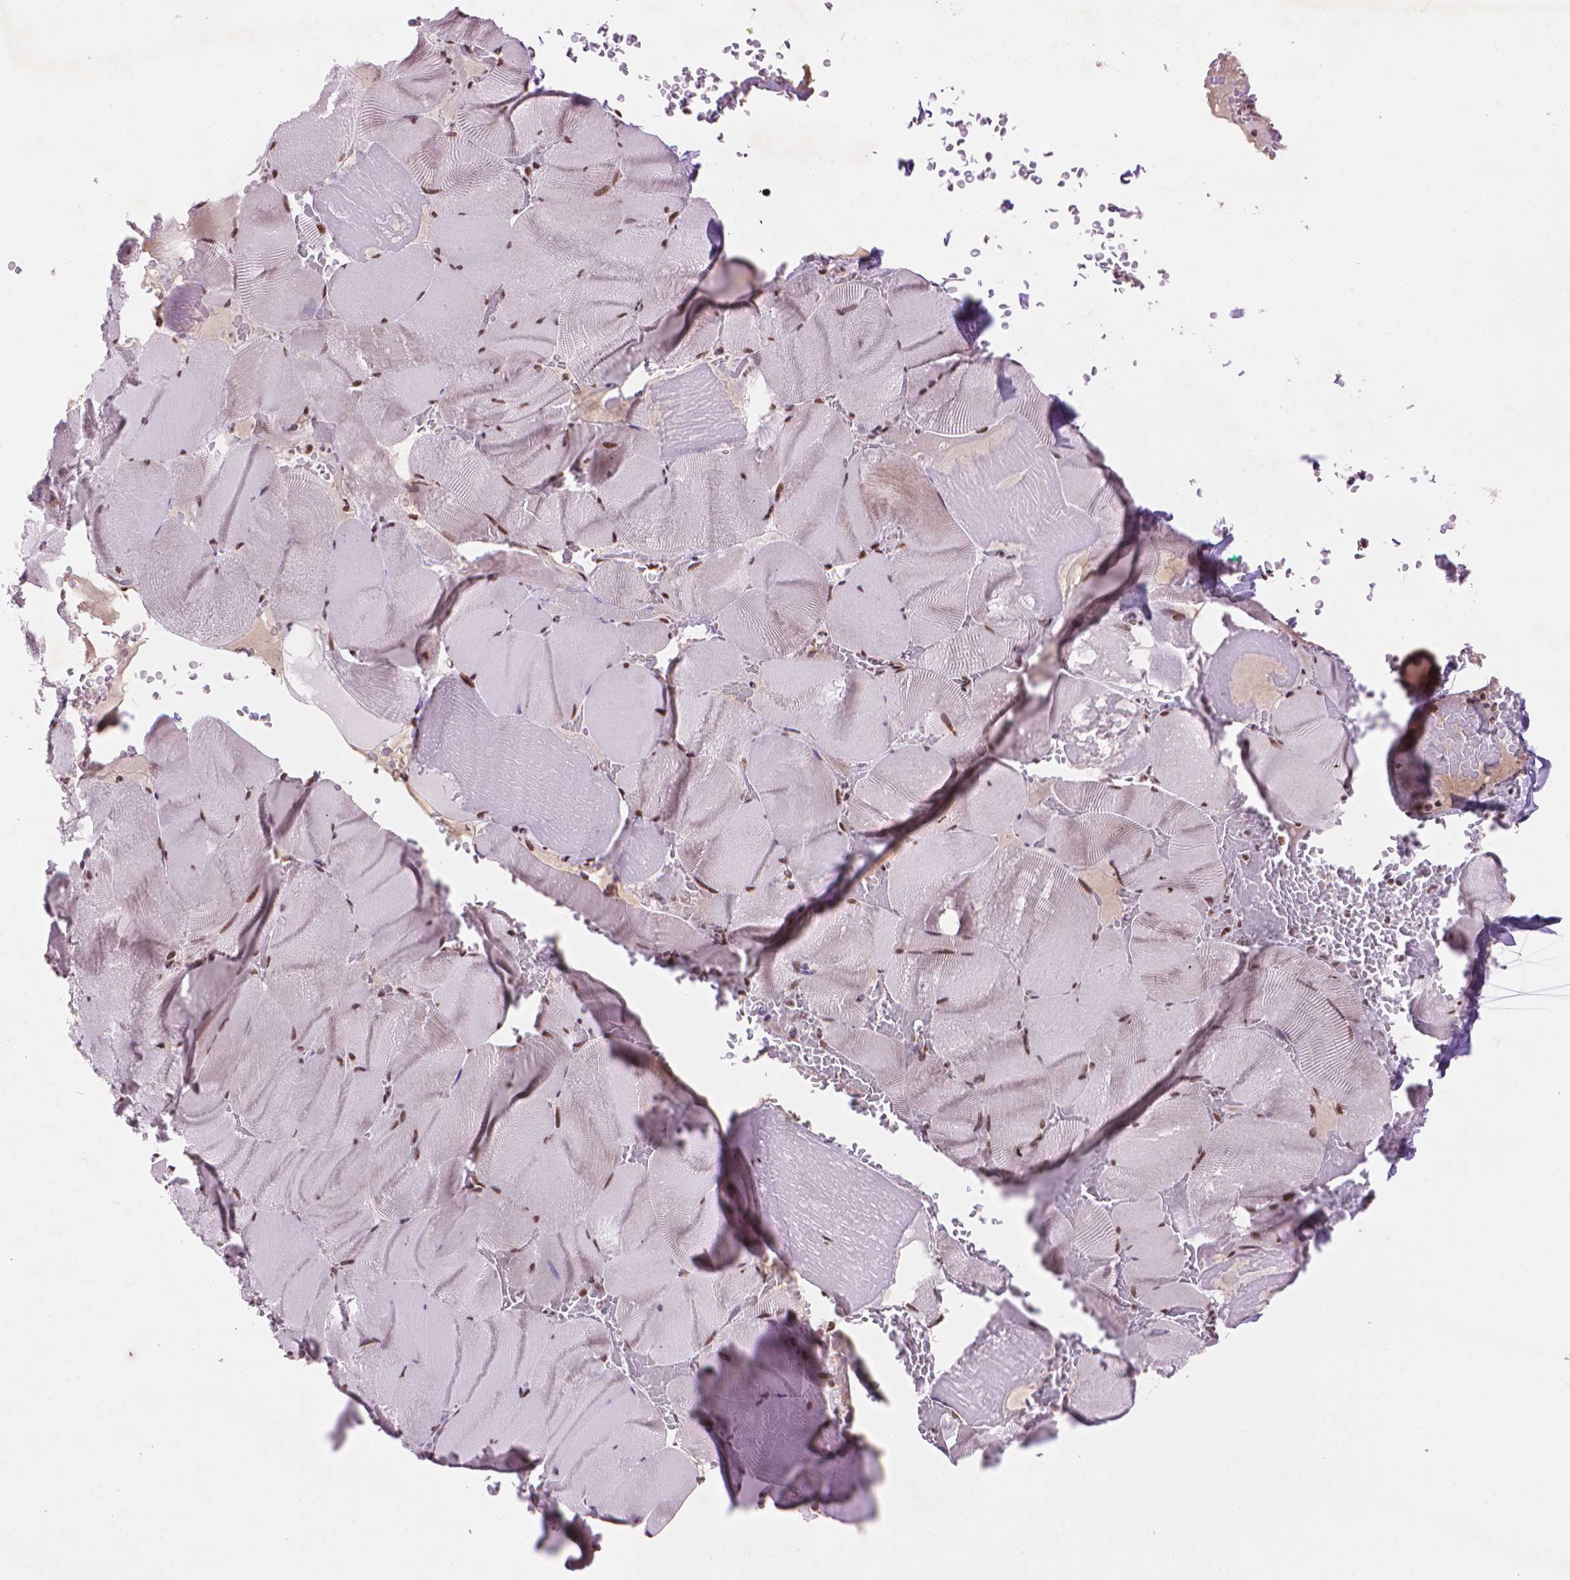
{"staining": {"intensity": "moderate", "quantity": "25%-75%", "location": "nuclear"}, "tissue": "skeletal muscle", "cell_type": "Myocytes", "image_type": "normal", "snomed": [{"axis": "morphology", "description": "Normal tissue, NOS"}, {"axis": "topography", "description": "Skeletal muscle"}], "caption": "Immunohistochemistry (IHC) of unremarkable skeletal muscle shows medium levels of moderate nuclear positivity in about 25%-75% of myocytes. (DAB = brown stain, brightfield microscopy at high magnification).", "gene": "RPA4", "patient": {"sex": "male", "age": 56}}